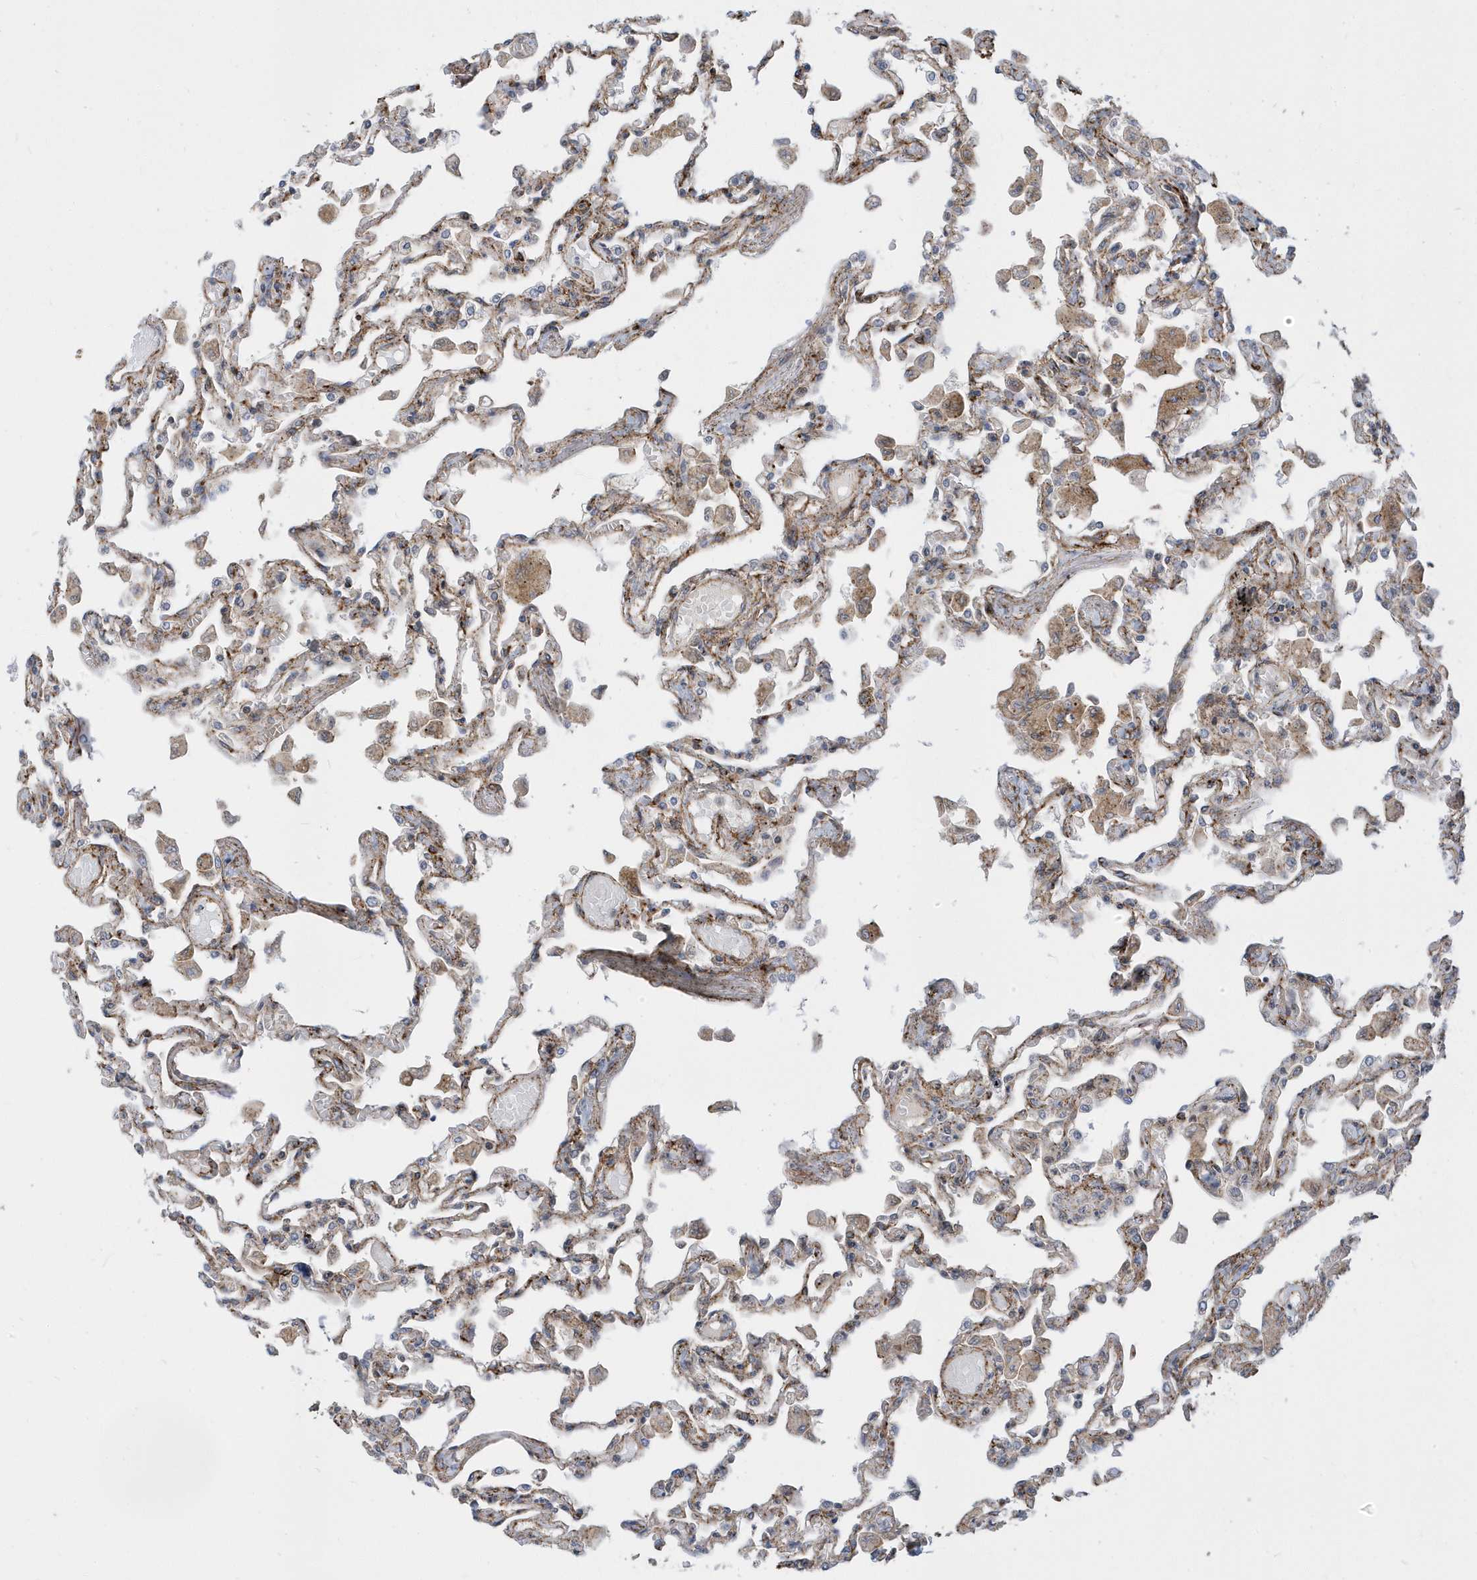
{"staining": {"intensity": "moderate", "quantity": "25%-75%", "location": "cytoplasmic/membranous"}, "tissue": "lung", "cell_type": "Alveolar cells", "image_type": "normal", "snomed": [{"axis": "morphology", "description": "Normal tissue, NOS"}, {"axis": "topography", "description": "Bronchus"}, {"axis": "topography", "description": "Lung"}], "caption": "This micrograph shows benign lung stained with immunohistochemistry (IHC) to label a protein in brown. The cytoplasmic/membranous of alveolar cells show moderate positivity for the protein. Nuclei are counter-stained blue.", "gene": "HRH4", "patient": {"sex": "female", "age": 49}}